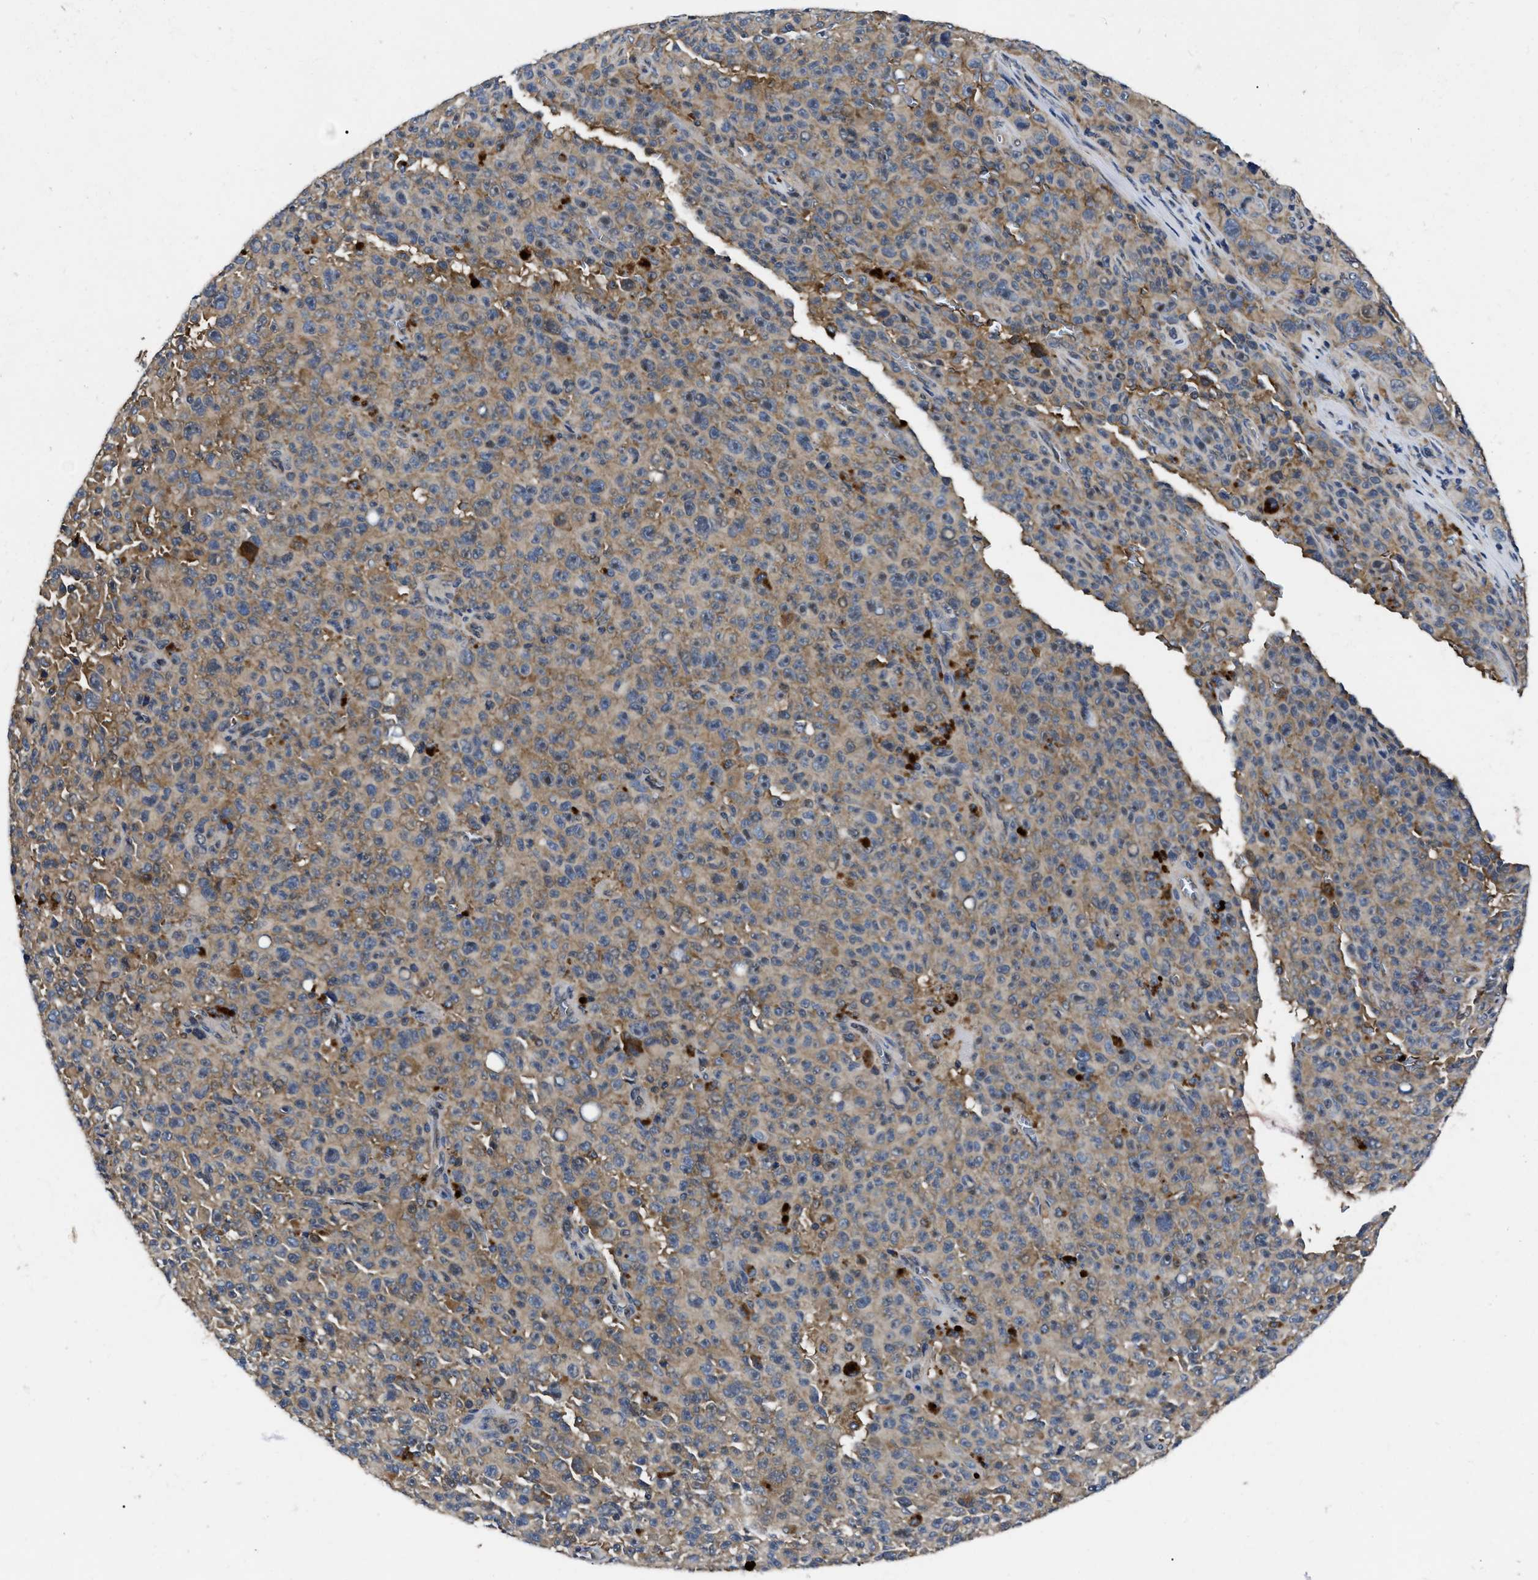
{"staining": {"intensity": "moderate", "quantity": "25%-75%", "location": "cytoplasmic/membranous"}, "tissue": "melanoma", "cell_type": "Tumor cells", "image_type": "cancer", "snomed": [{"axis": "morphology", "description": "Malignant melanoma, NOS"}, {"axis": "topography", "description": "Skin"}], "caption": "Tumor cells display medium levels of moderate cytoplasmic/membranous staining in about 25%-75% of cells in human melanoma.", "gene": "GET4", "patient": {"sex": "female", "age": 82}}